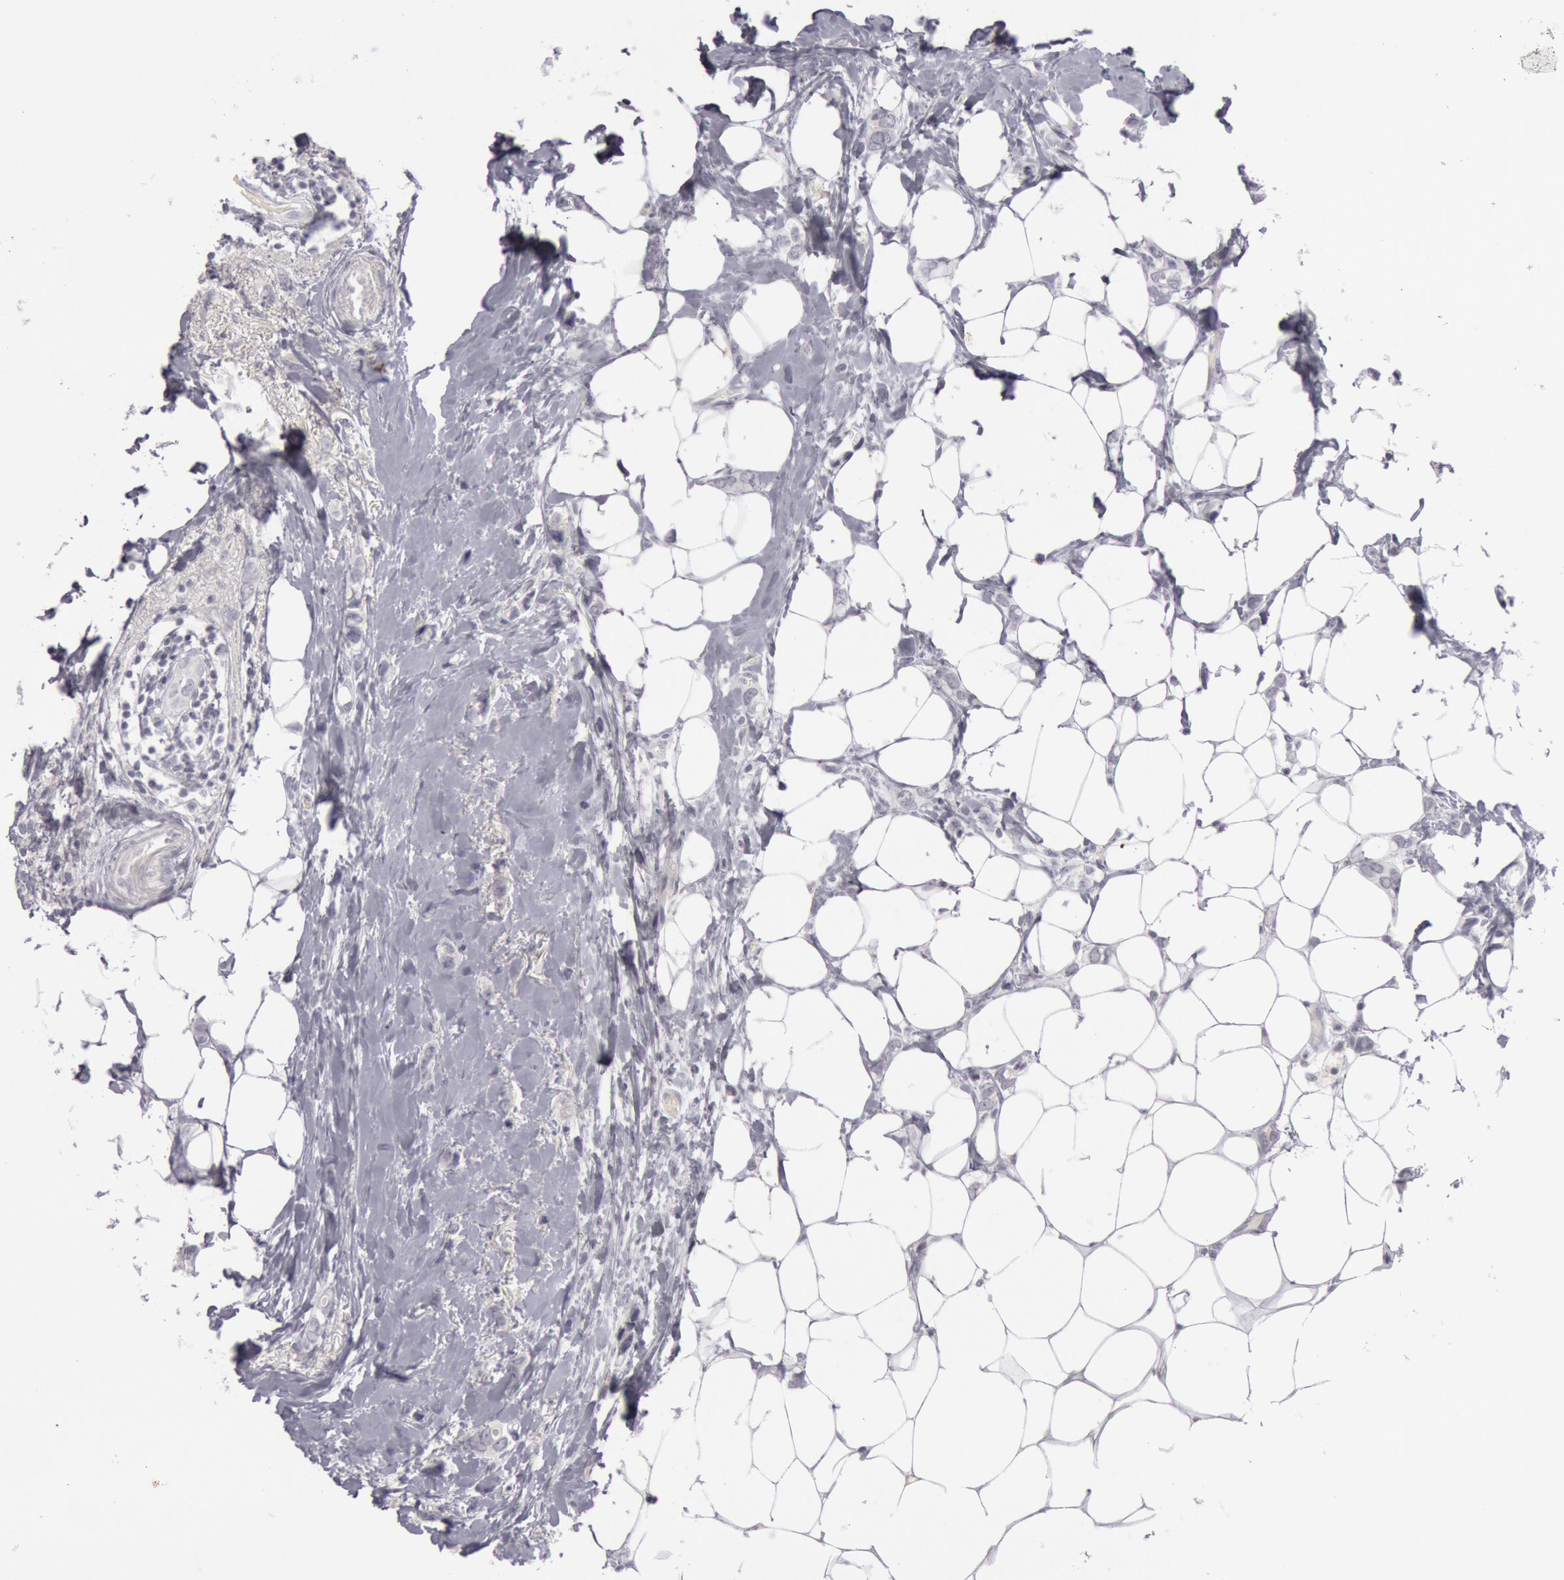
{"staining": {"intensity": "negative", "quantity": "none", "location": "none"}, "tissue": "breast cancer", "cell_type": "Tumor cells", "image_type": "cancer", "snomed": [{"axis": "morphology", "description": "Duct carcinoma"}, {"axis": "topography", "description": "Breast"}], "caption": "The histopathology image exhibits no significant staining in tumor cells of intraductal carcinoma (breast).", "gene": "KRT16", "patient": {"sex": "female", "age": 72}}